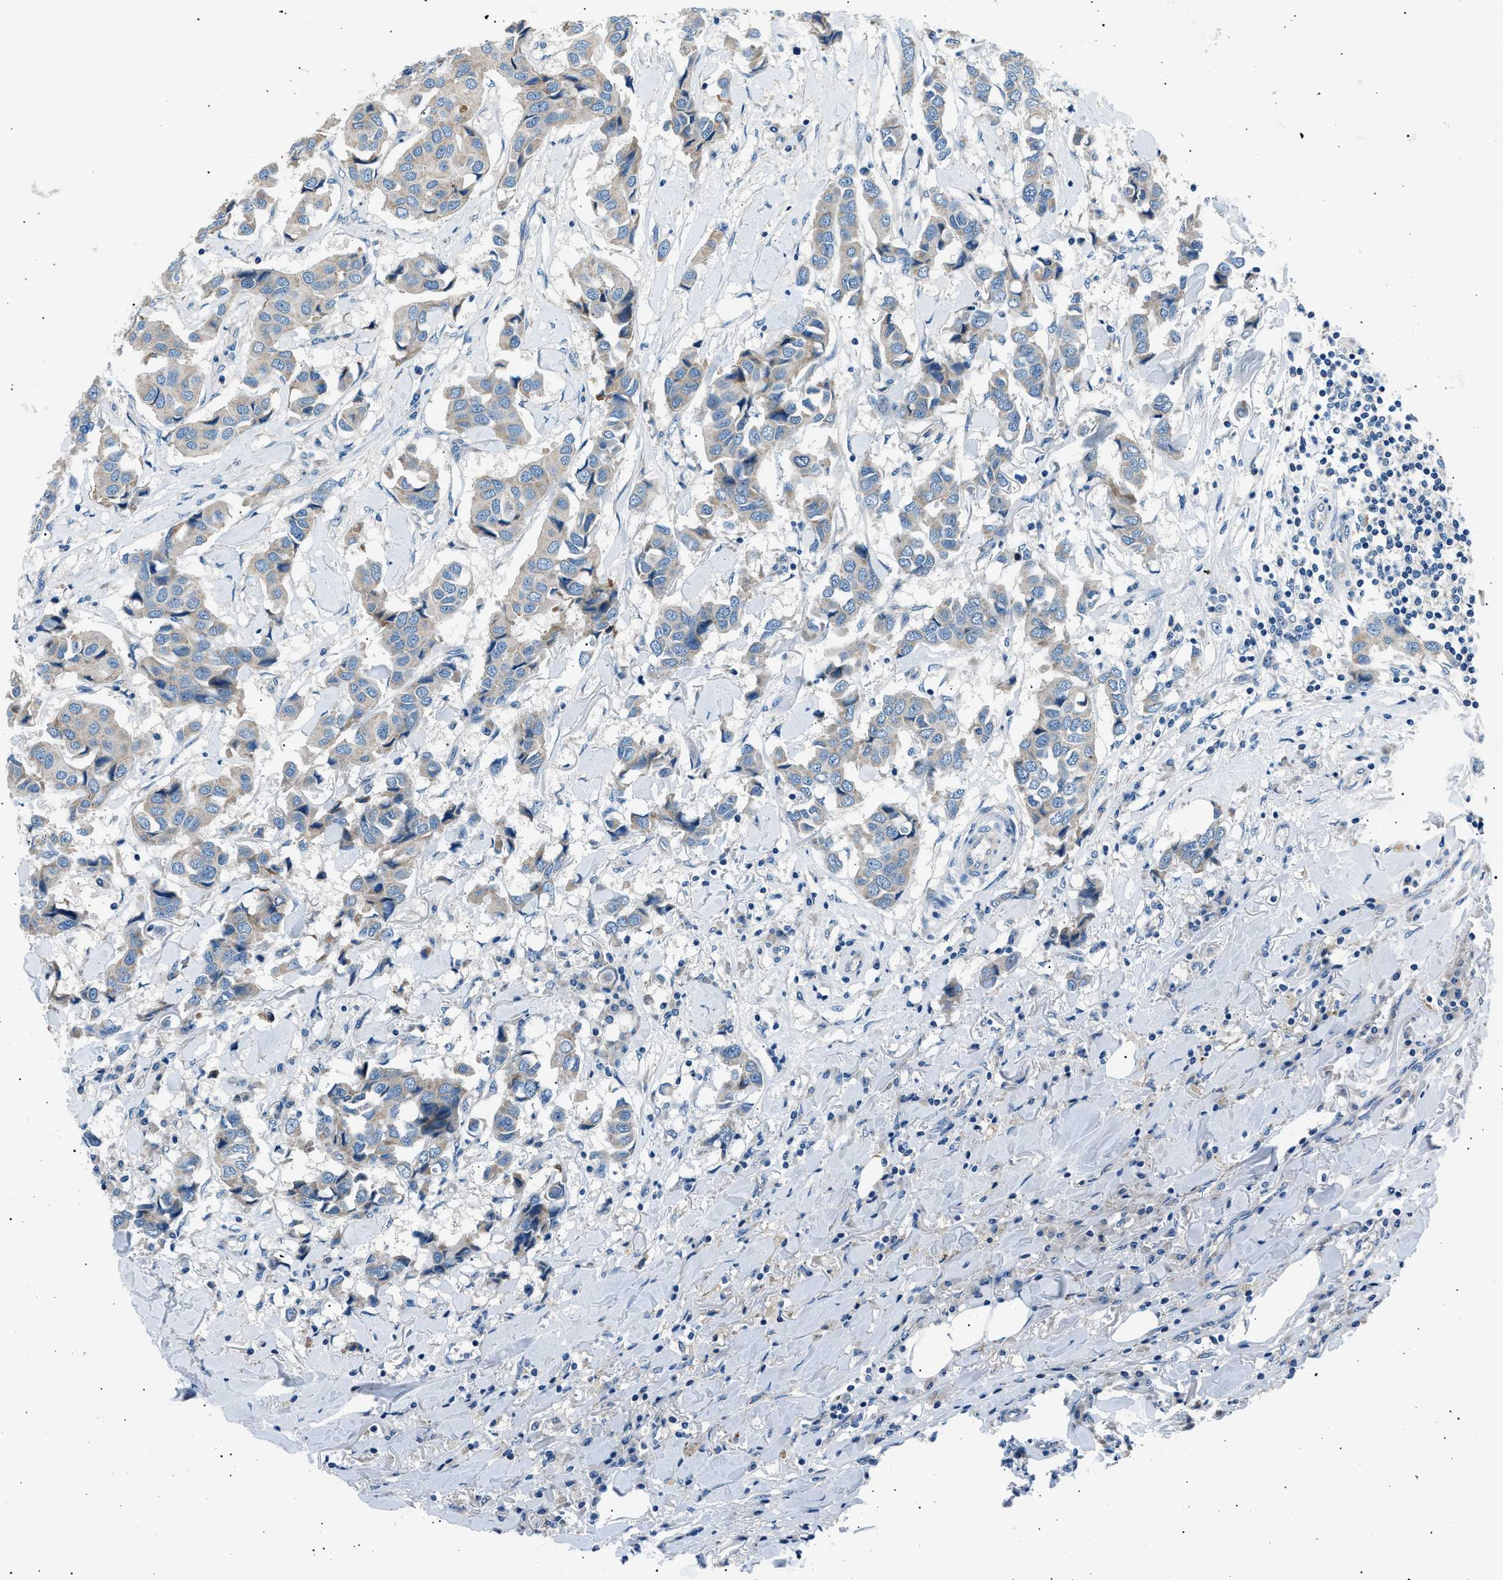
{"staining": {"intensity": "weak", "quantity": "25%-75%", "location": "cytoplasmic/membranous"}, "tissue": "breast cancer", "cell_type": "Tumor cells", "image_type": "cancer", "snomed": [{"axis": "morphology", "description": "Duct carcinoma"}, {"axis": "topography", "description": "Breast"}], "caption": "This is an image of IHC staining of breast cancer, which shows weak expression in the cytoplasmic/membranous of tumor cells.", "gene": "LRRC37B", "patient": {"sex": "female", "age": 80}}